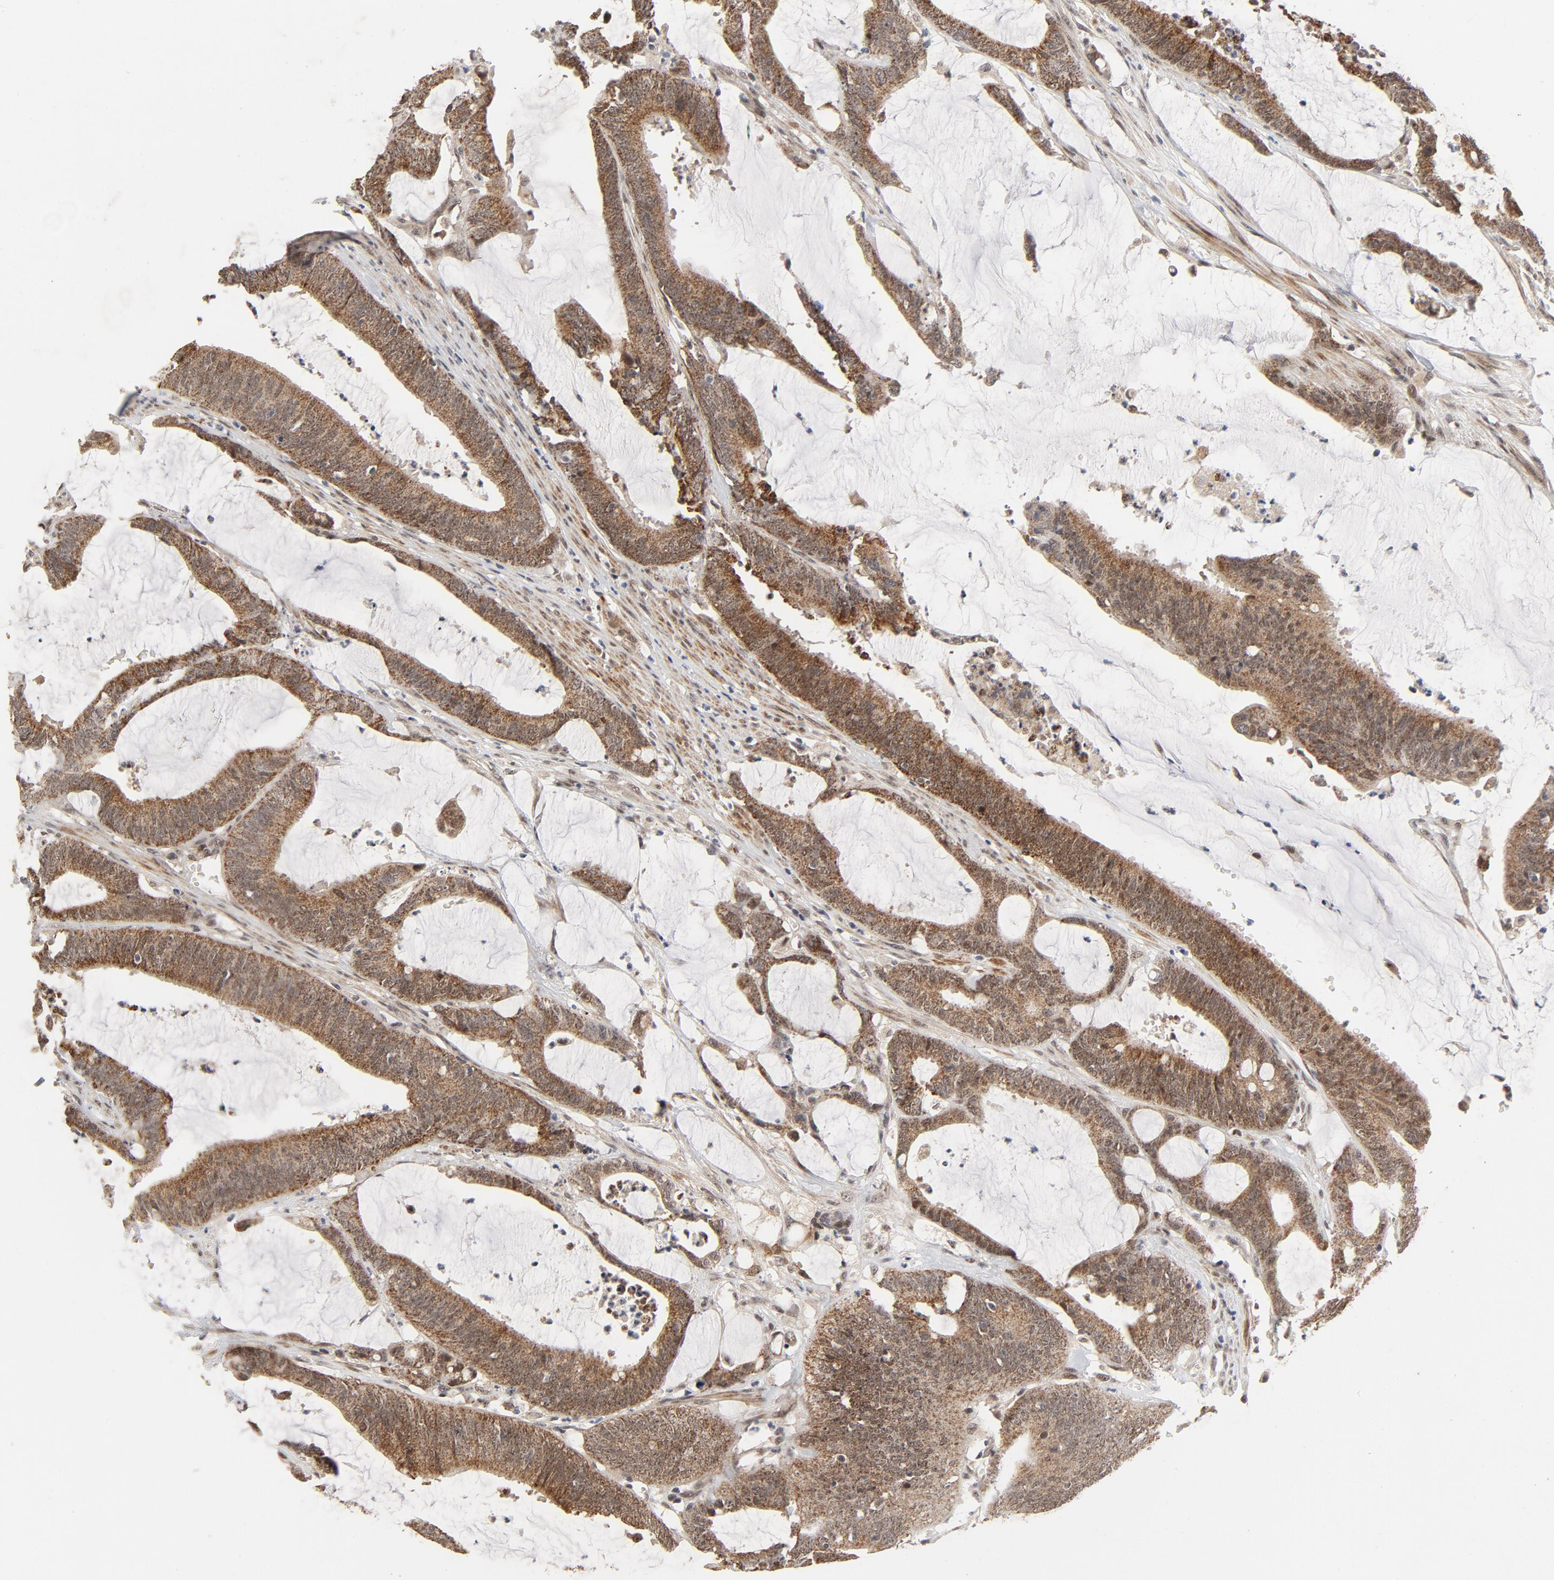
{"staining": {"intensity": "moderate", "quantity": ">75%", "location": "cytoplasmic/membranous"}, "tissue": "colorectal cancer", "cell_type": "Tumor cells", "image_type": "cancer", "snomed": [{"axis": "morphology", "description": "Adenocarcinoma, NOS"}, {"axis": "topography", "description": "Rectum"}], "caption": "Immunohistochemical staining of human colorectal cancer (adenocarcinoma) demonstrates medium levels of moderate cytoplasmic/membranous protein expression in approximately >75% of tumor cells.", "gene": "ZKSCAN8", "patient": {"sex": "female", "age": 66}}